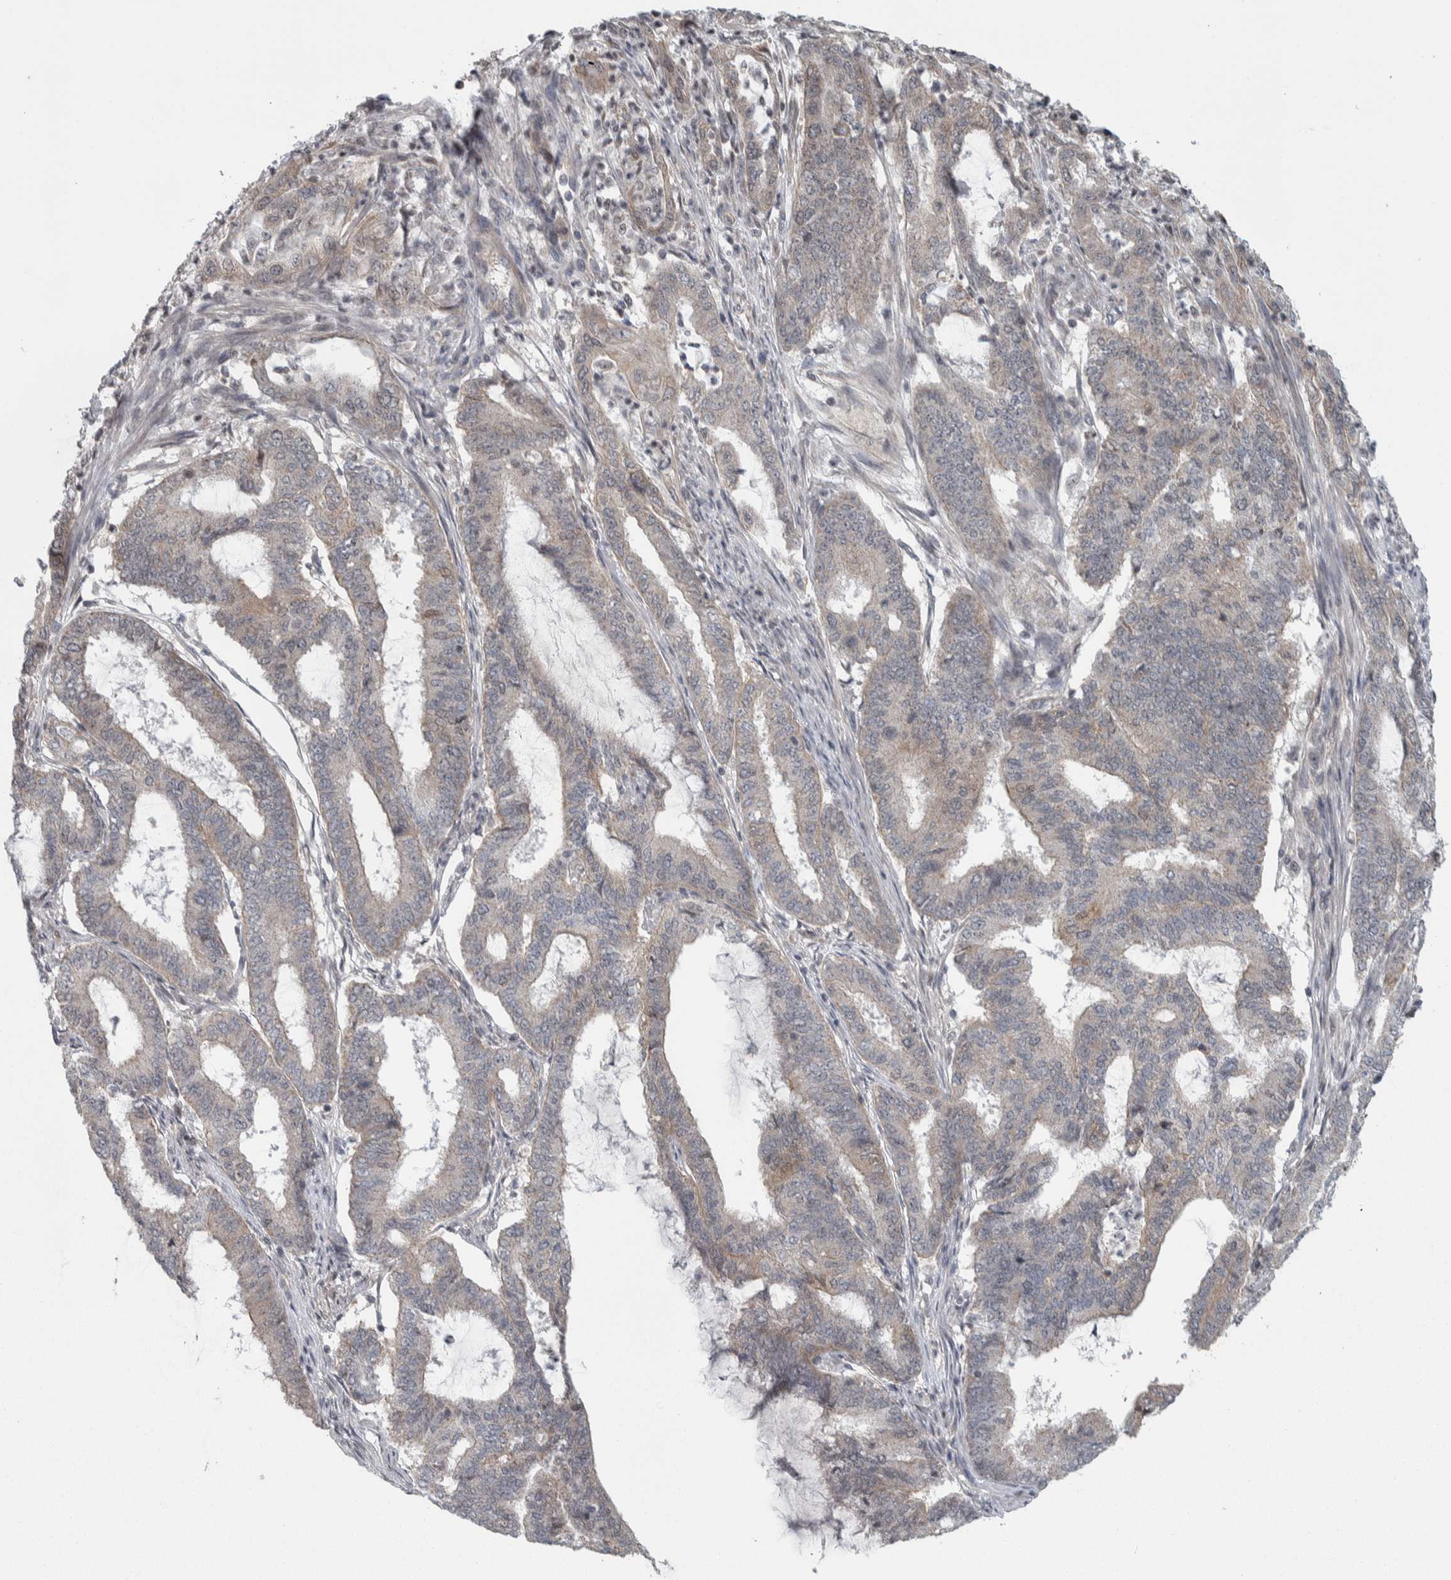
{"staining": {"intensity": "weak", "quantity": "25%-75%", "location": "cytoplasmic/membranous"}, "tissue": "endometrial cancer", "cell_type": "Tumor cells", "image_type": "cancer", "snomed": [{"axis": "morphology", "description": "Adenocarcinoma, NOS"}, {"axis": "topography", "description": "Endometrium"}], "caption": "A histopathology image showing weak cytoplasmic/membranous staining in about 25%-75% of tumor cells in endometrial cancer, as visualized by brown immunohistochemical staining.", "gene": "CWC27", "patient": {"sex": "female", "age": 51}}